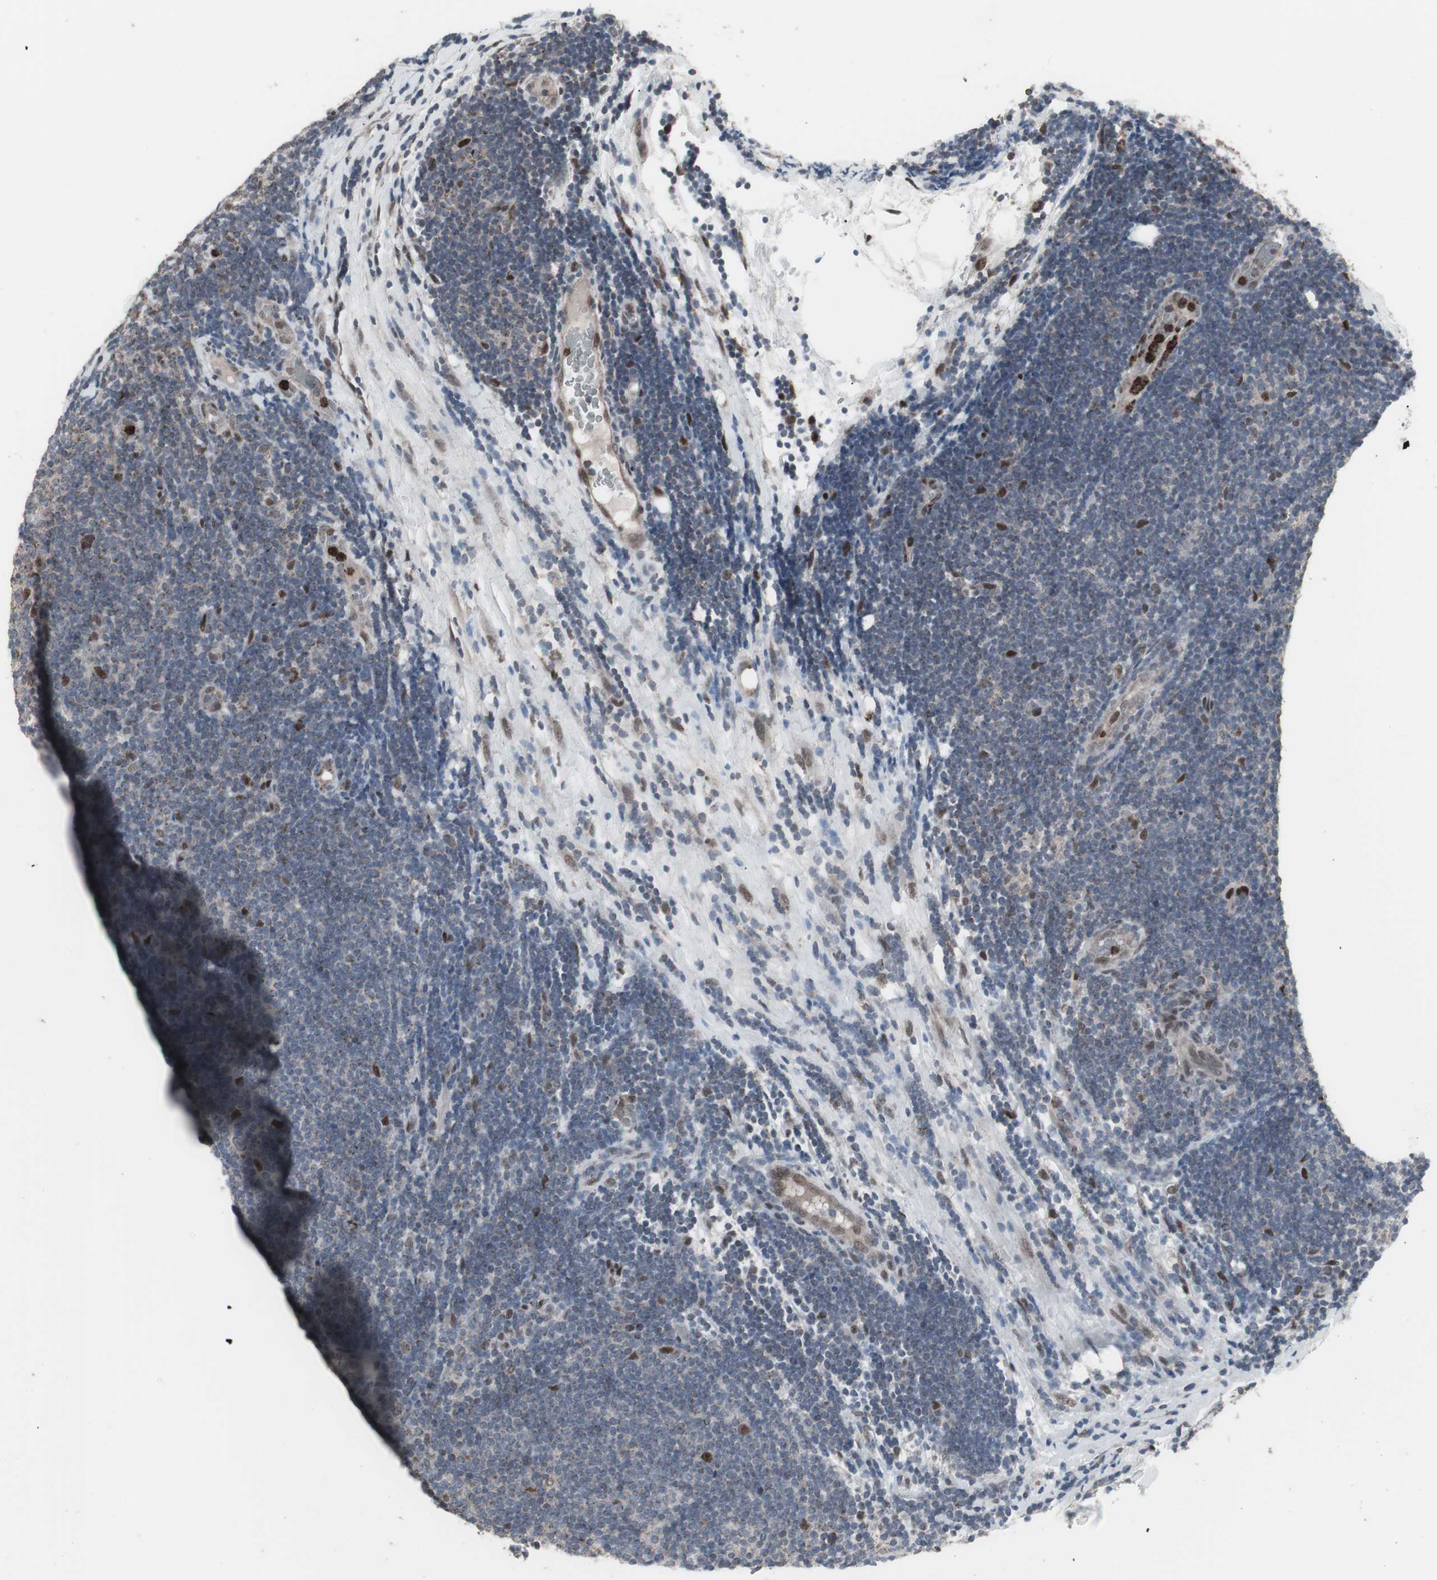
{"staining": {"intensity": "weak", "quantity": "<25%", "location": "cytoplasmic/membranous"}, "tissue": "lymphoma", "cell_type": "Tumor cells", "image_type": "cancer", "snomed": [{"axis": "morphology", "description": "Malignant lymphoma, non-Hodgkin's type, Low grade"}, {"axis": "topography", "description": "Lymph node"}], "caption": "Tumor cells show no significant positivity in lymphoma.", "gene": "RXRA", "patient": {"sex": "male", "age": 83}}